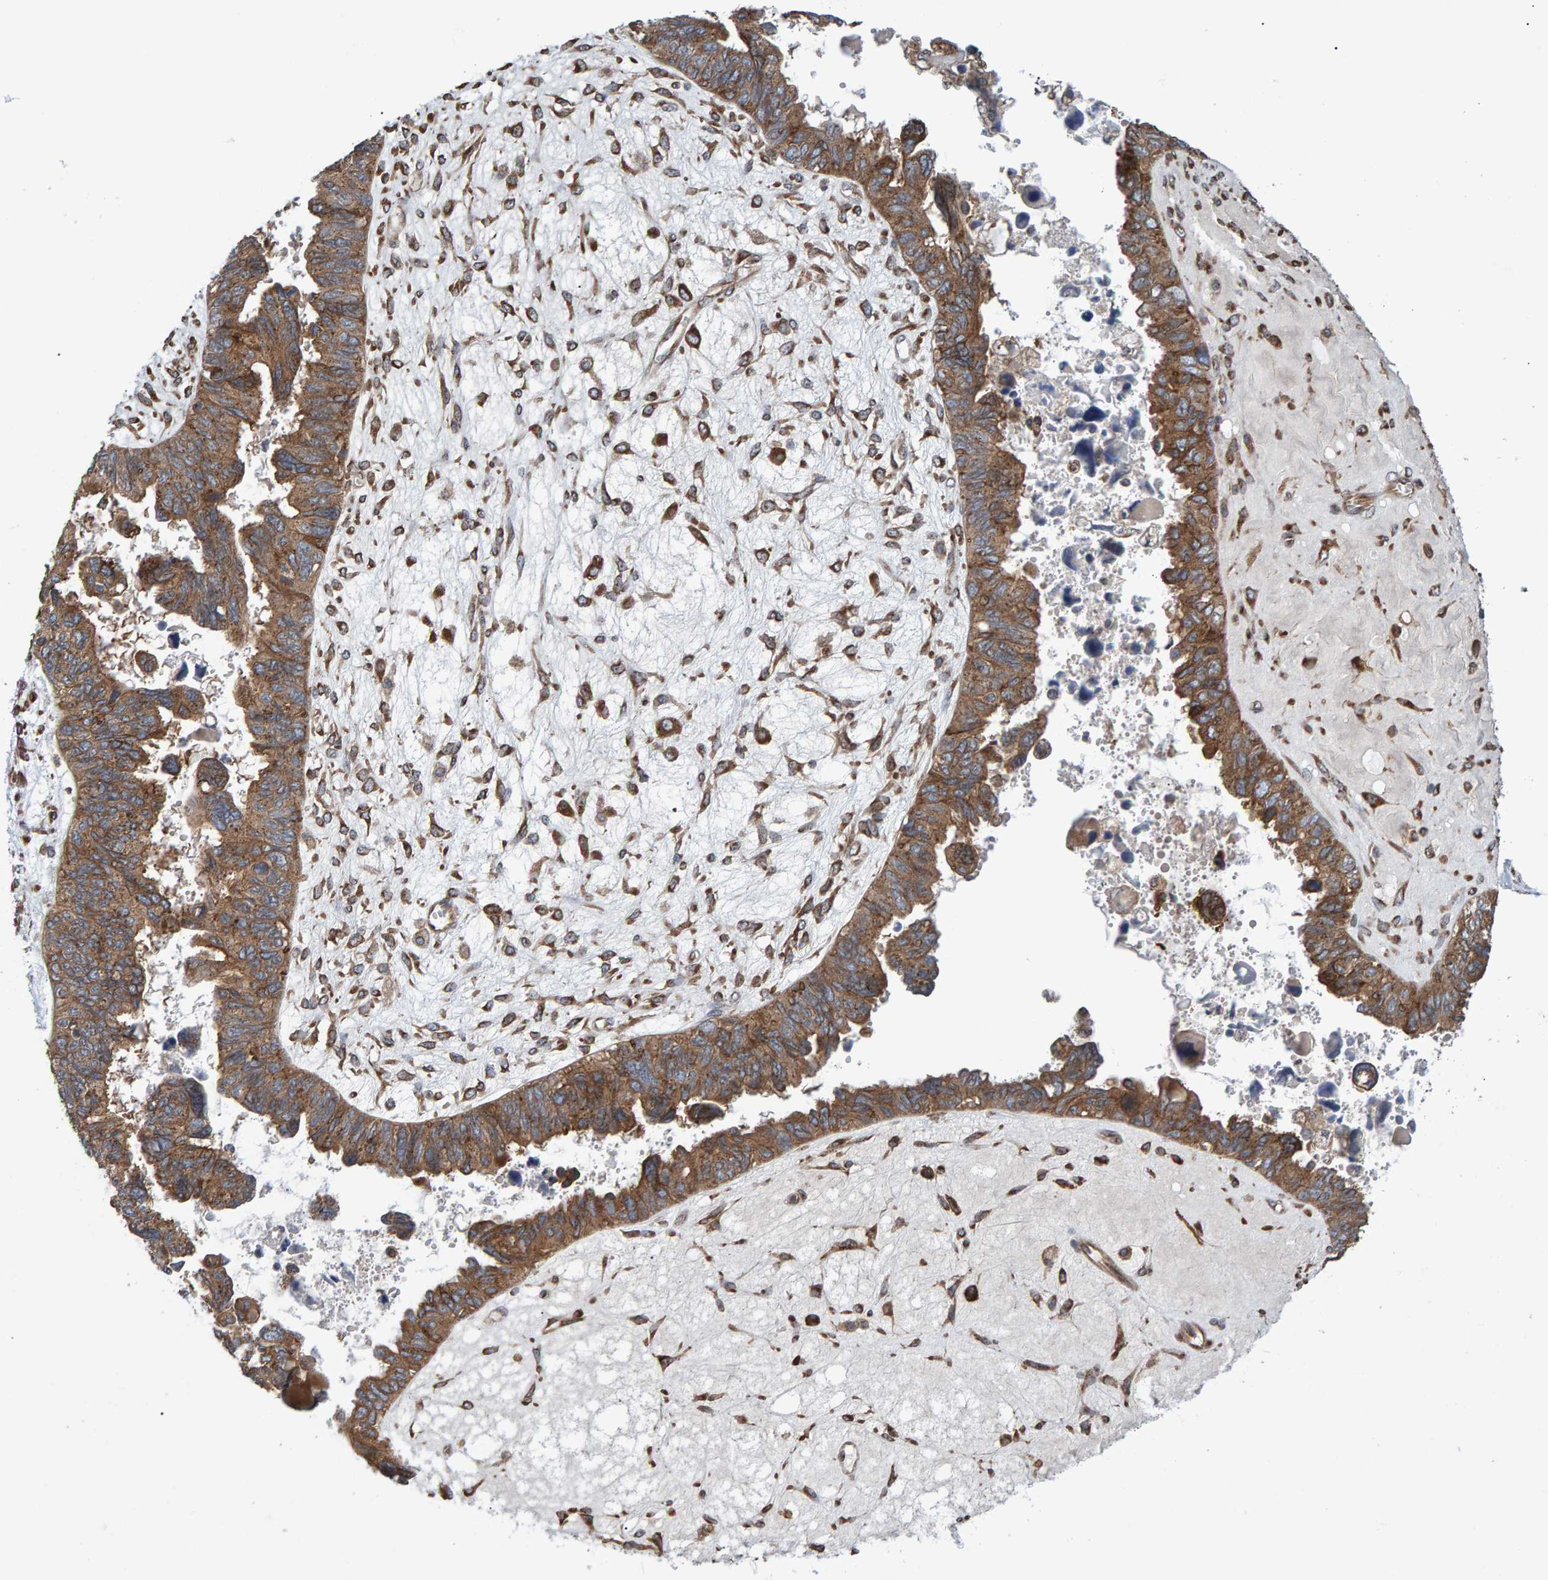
{"staining": {"intensity": "moderate", "quantity": ">75%", "location": "cytoplasmic/membranous"}, "tissue": "ovarian cancer", "cell_type": "Tumor cells", "image_type": "cancer", "snomed": [{"axis": "morphology", "description": "Cystadenocarcinoma, serous, NOS"}, {"axis": "topography", "description": "Ovary"}], "caption": "Immunohistochemistry (IHC) of human ovarian serous cystadenocarcinoma exhibits medium levels of moderate cytoplasmic/membranous staining in approximately >75% of tumor cells. (Stains: DAB in brown, nuclei in blue, Microscopy: brightfield microscopy at high magnification).", "gene": "FAM117A", "patient": {"sex": "female", "age": 79}}